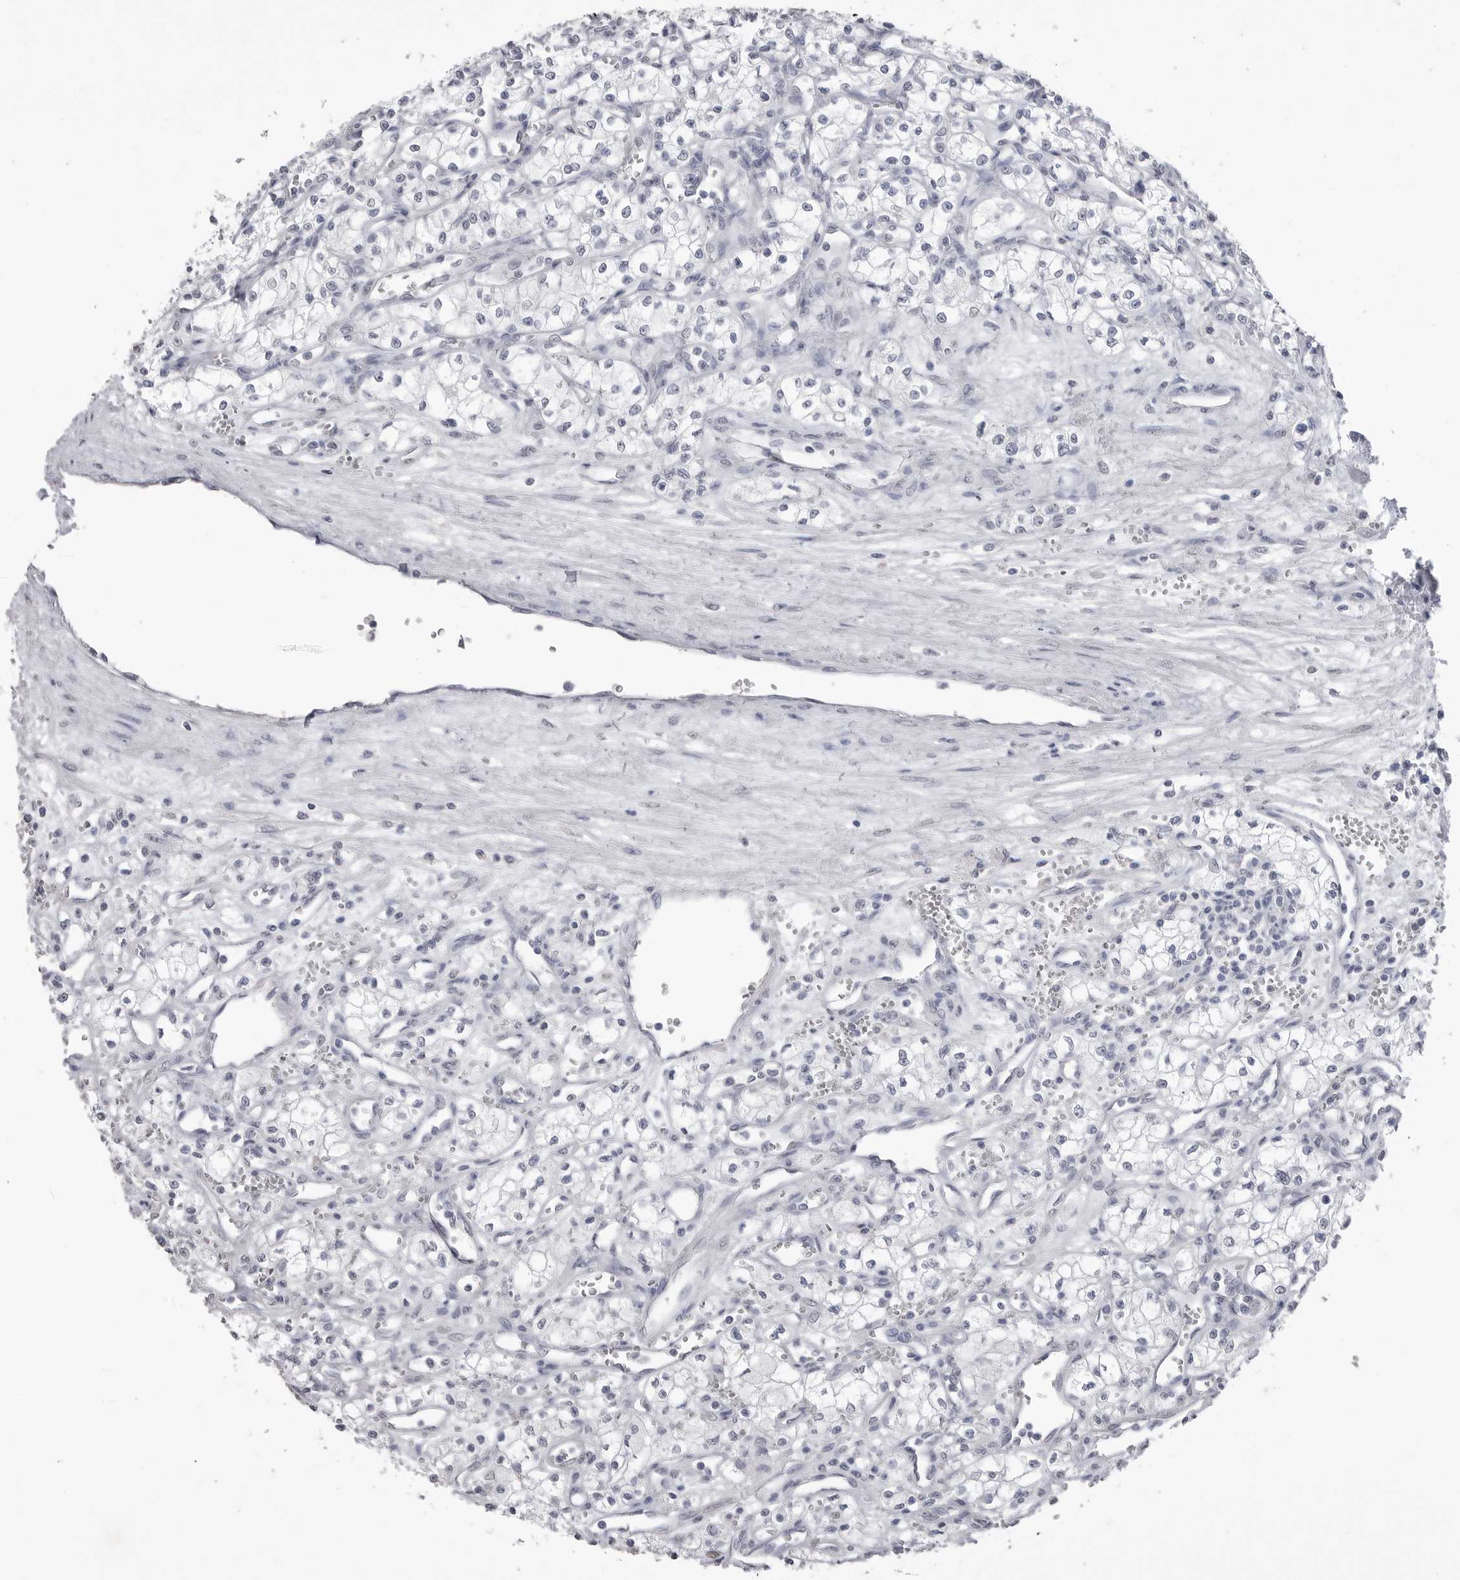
{"staining": {"intensity": "negative", "quantity": "none", "location": "none"}, "tissue": "renal cancer", "cell_type": "Tumor cells", "image_type": "cancer", "snomed": [{"axis": "morphology", "description": "Adenocarcinoma, NOS"}, {"axis": "topography", "description": "Kidney"}], "caption": "Immunohistochemistry micrograph of human renal cancer stained for a protein (brown), which displays no positivity in tumor cells.", "gene": "ICAM5", "patient": {"sex": "male", "age": 59}}